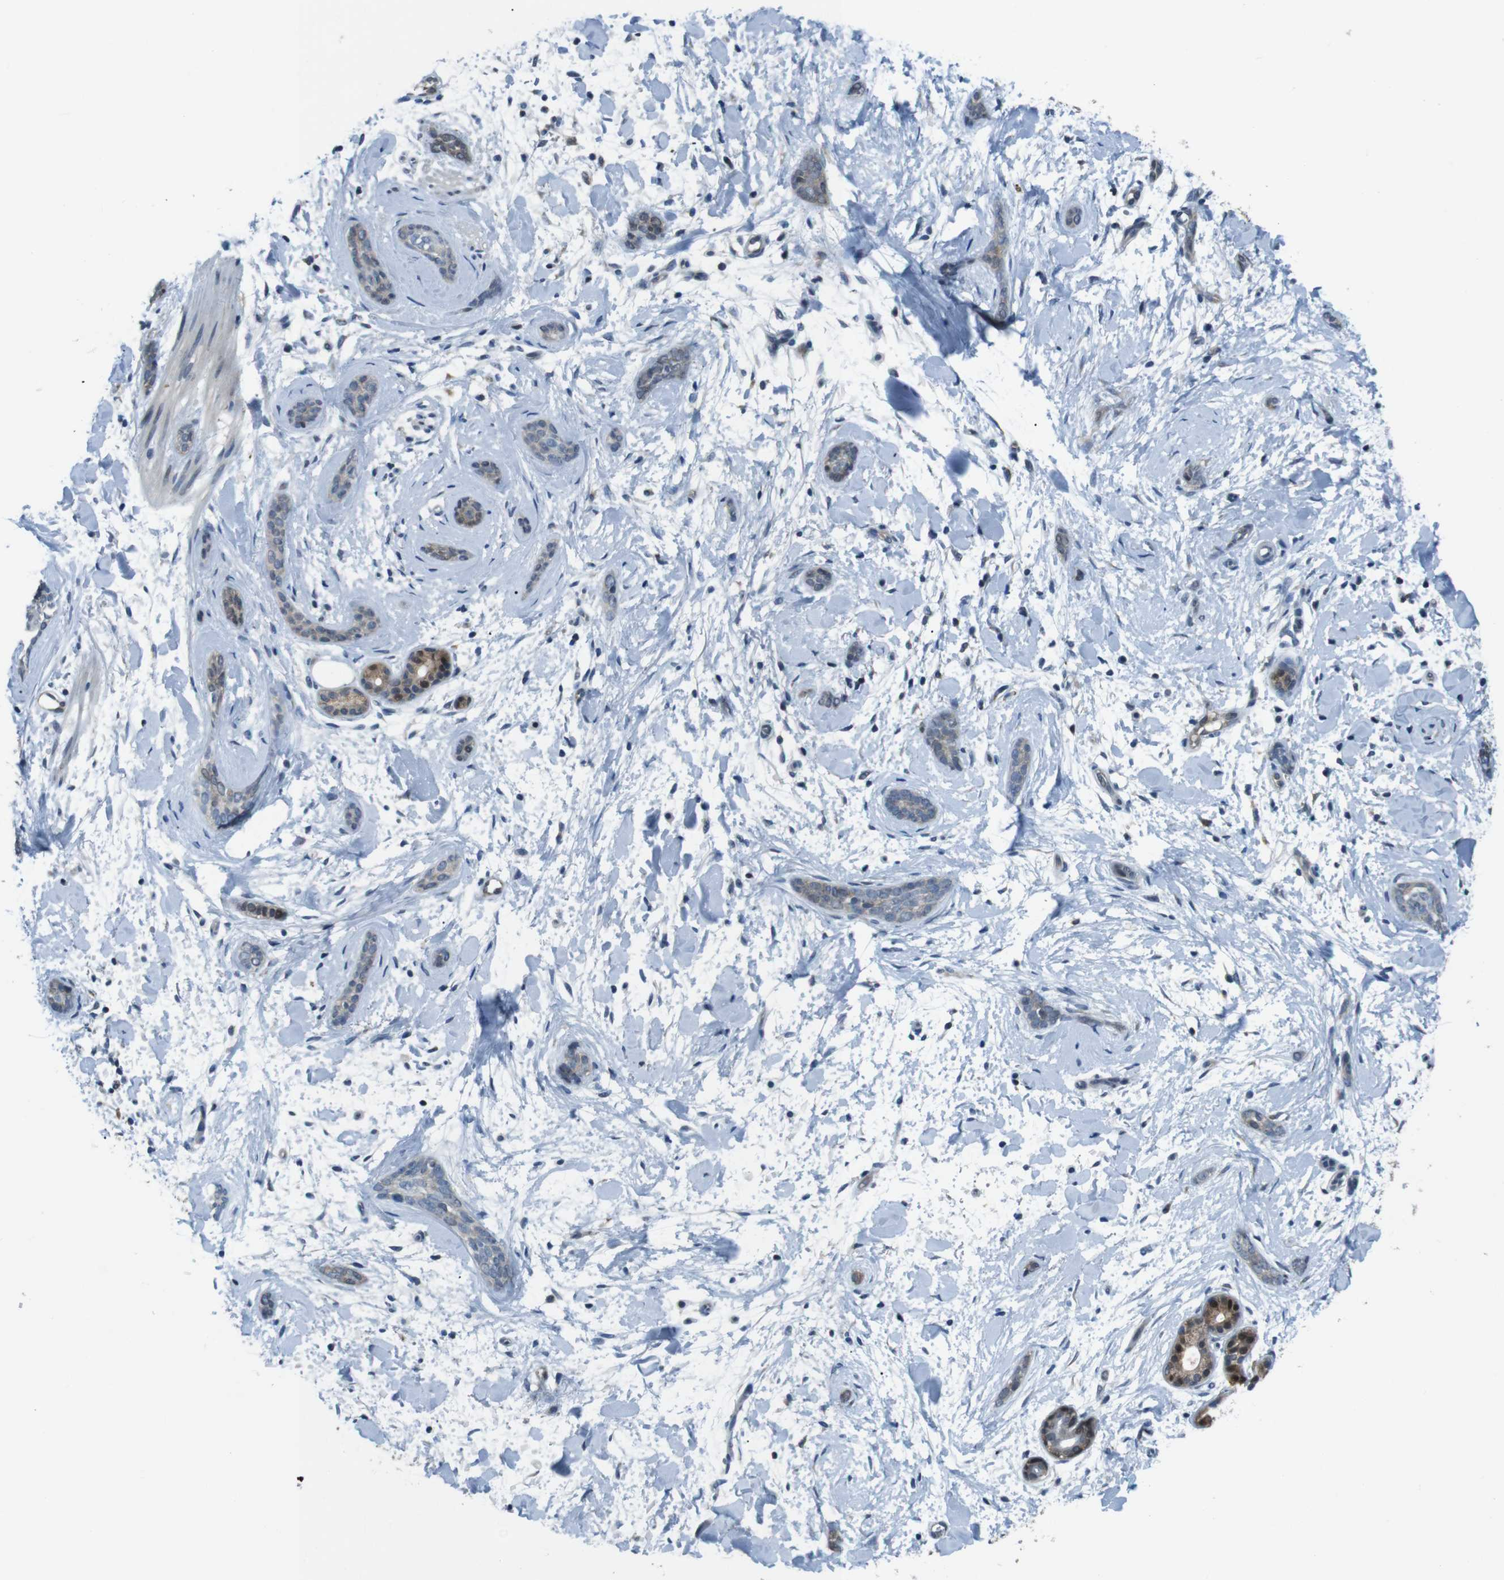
{"staining": {"intensity": "weak", "quantity": "<25%", "location": "cytoplasmic/membranous"}, "tissue": "skin cancer", "cell_type": "Tumor cells", "image_type": "cancer", "snomed": [{"axis": "morphology", "description": "Basal cell carcinoma"}, {"axis": "morphology", "description": "Adnexal tumor, benign"}, {"axis": "topography", "description": "Skin"}], "caption": "High power microscopy photomicrograph of an IHC image of skin cancer, revealing no significant positivity in tumor cells.", "gene": "LRP5", "patient": {"sex": "female", "age": 42}}